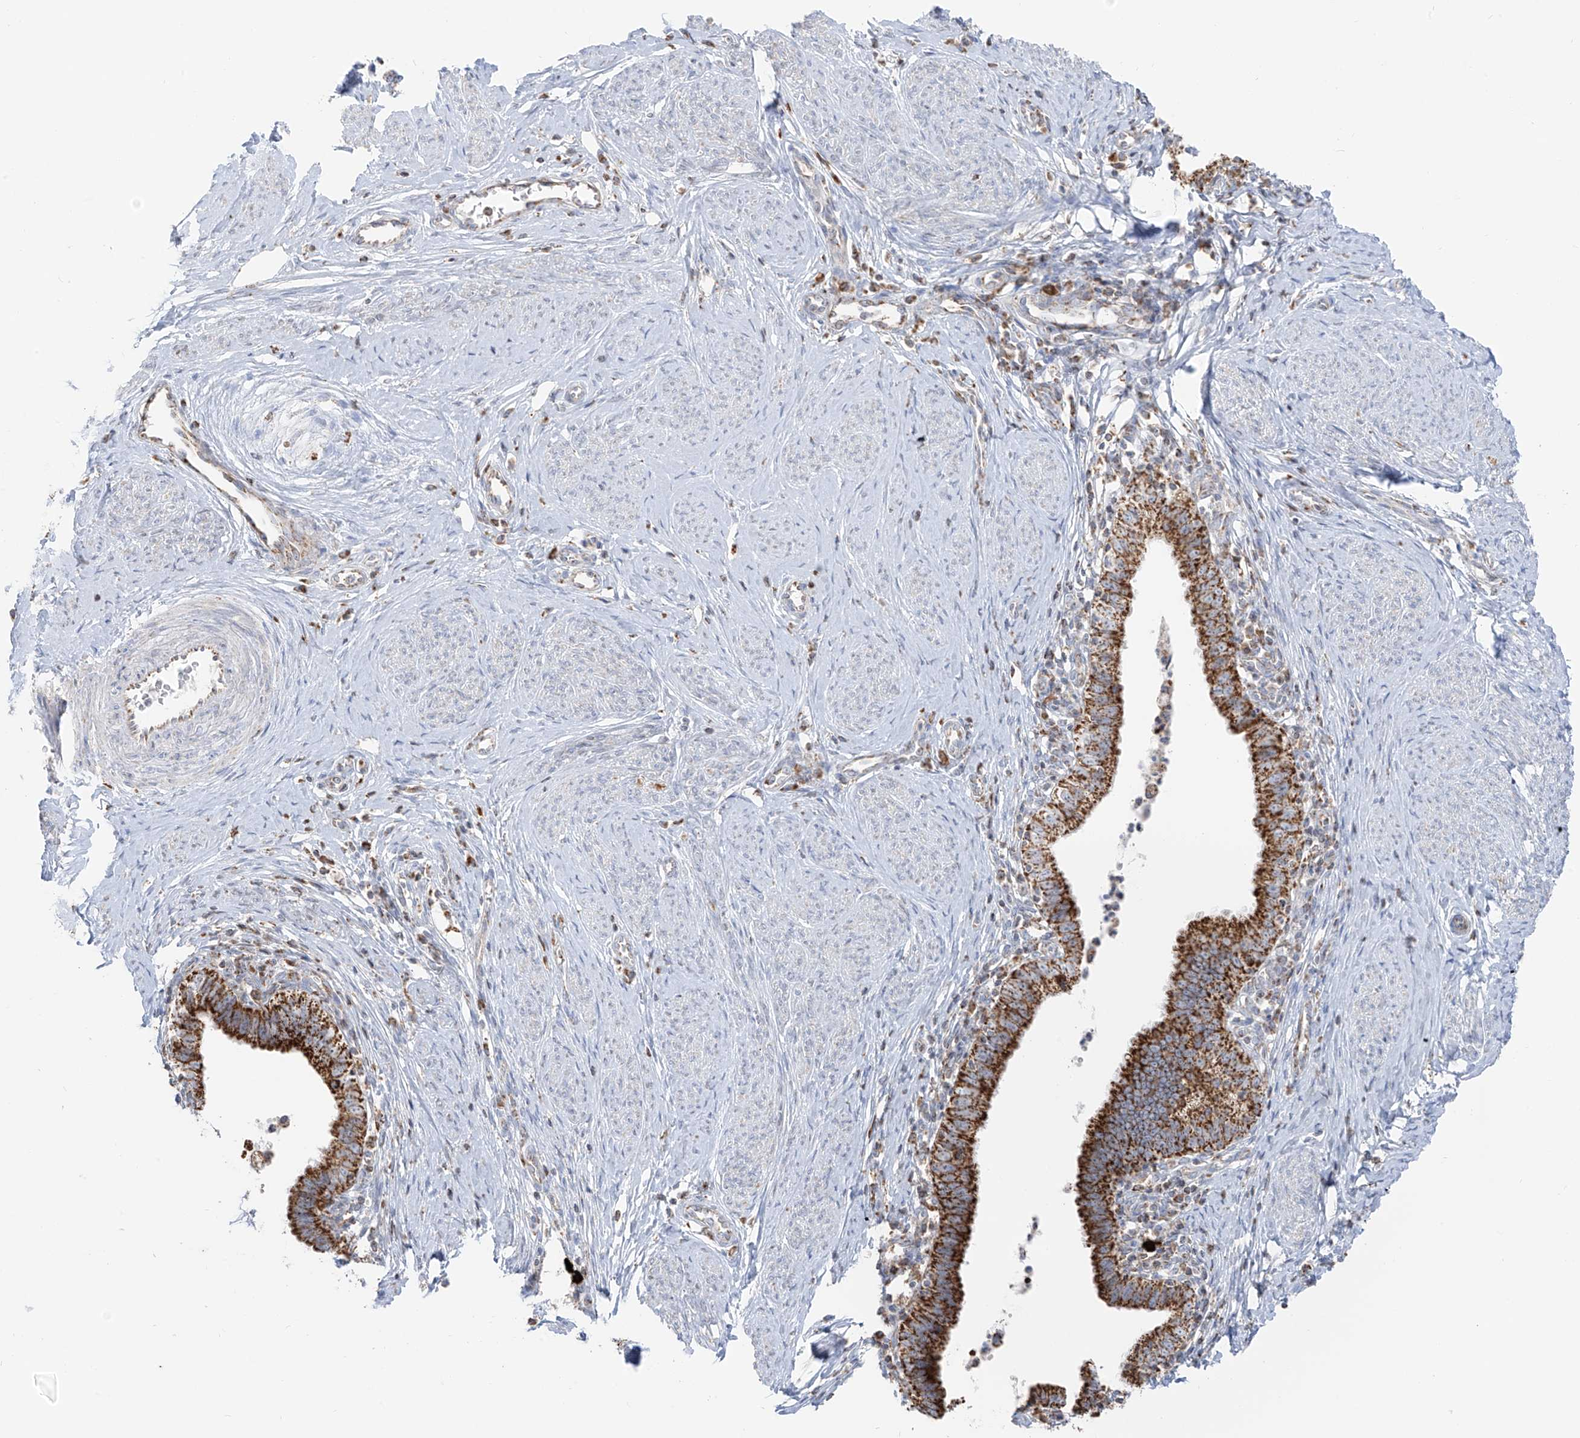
{"staining": {"intensity": "strong", "quantity": ">75%", "location": "cytoplasmic/membranous"}, "tissue": "cervical cancer", "cell_type": "Tumor cells", "image_type": "cancer", "snomed": [{"axis": "morphology", "description": "Adenocarcinoma, NOS"}, {"axis": "topography", "description": "Cervix"}], "caption": "Protein staining of adenocarcinoma (cervical) tissue exhibits strong cytoplasmic/membranous positivity in approximately >75% of tumor cells. The staining was performed using DAB, with brown indicating positive protein expression. Nuclei are stained blue with hematoxylin.", "gene": "ETHE1", "patient": {"sex": "female", "age": 36}}